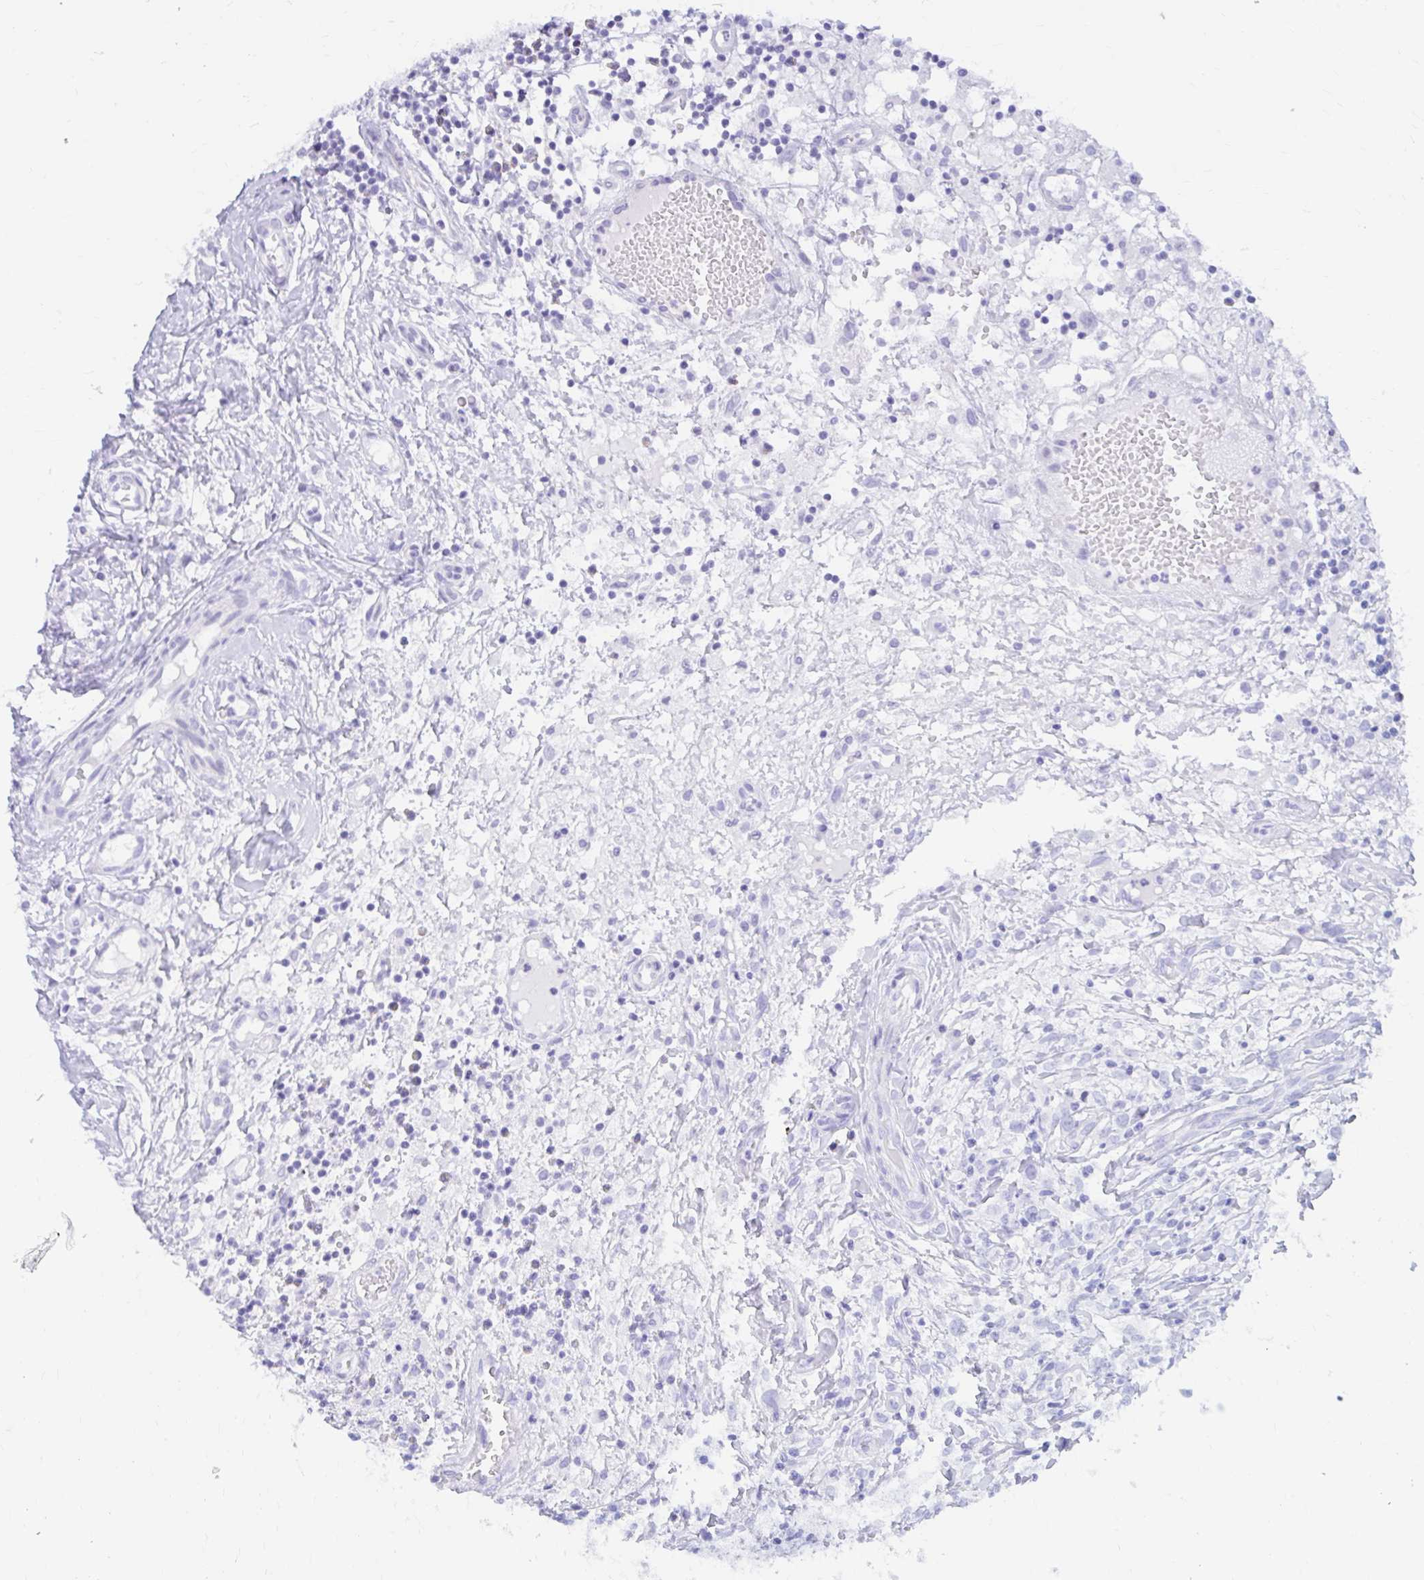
{"staining": {"intensity": "negative", "quantity": "none", "location": "none"}, "tissue": "lymphoma", "cell_type": "Tumor cells", "image_type": "cancer", "snomed": [{"axis": "morphology", "description": "Hodgkin's disease, NOS"}, {"axis": "topography", "description": "No Tissue"}], "caption": "A photomicrograph of Hodgkin's disease stained for a protein shows no brown staining in tumor cells.", "gene": "NSG2", "patient": {"sex": "female", "age": 21}}